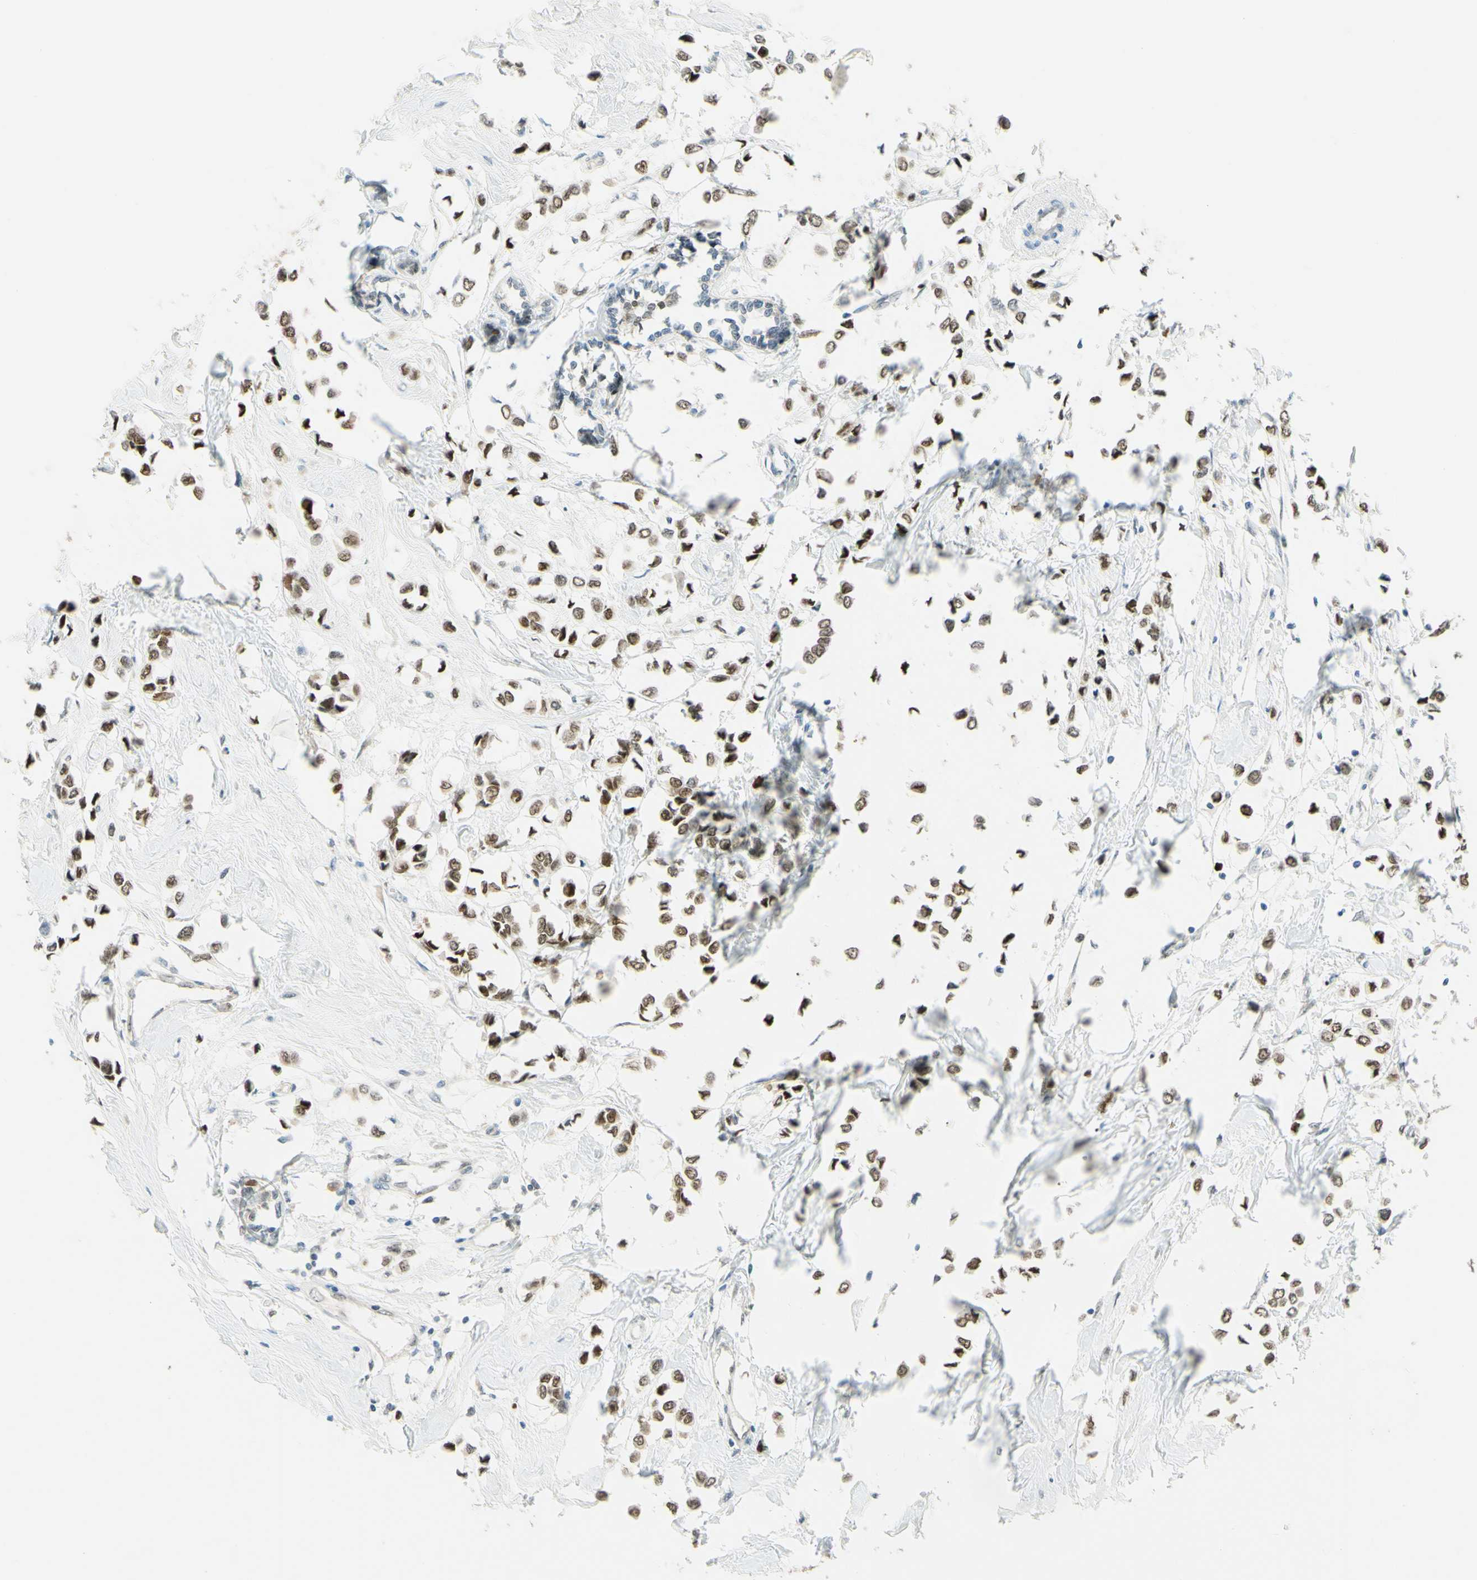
{"staining": {"intensity": "moderate", "quantity": ">75%", "location": "nuclear"}, "tissue": "breast cancer", "cell_type": "Tumor cells", "image_type": "cancer", "snomed": [{"axis": "morphology", "description": "Lobular carcinoma"}, {"axis": "topography", "description": "Breast"}], "caption": "This is an image of IHC staining of lobular carcinoma (breast), which shows moderate expression in the nuclear of tumor cells.", "gene": "POLB", "patient": {"sex": "female", "age": 51}}